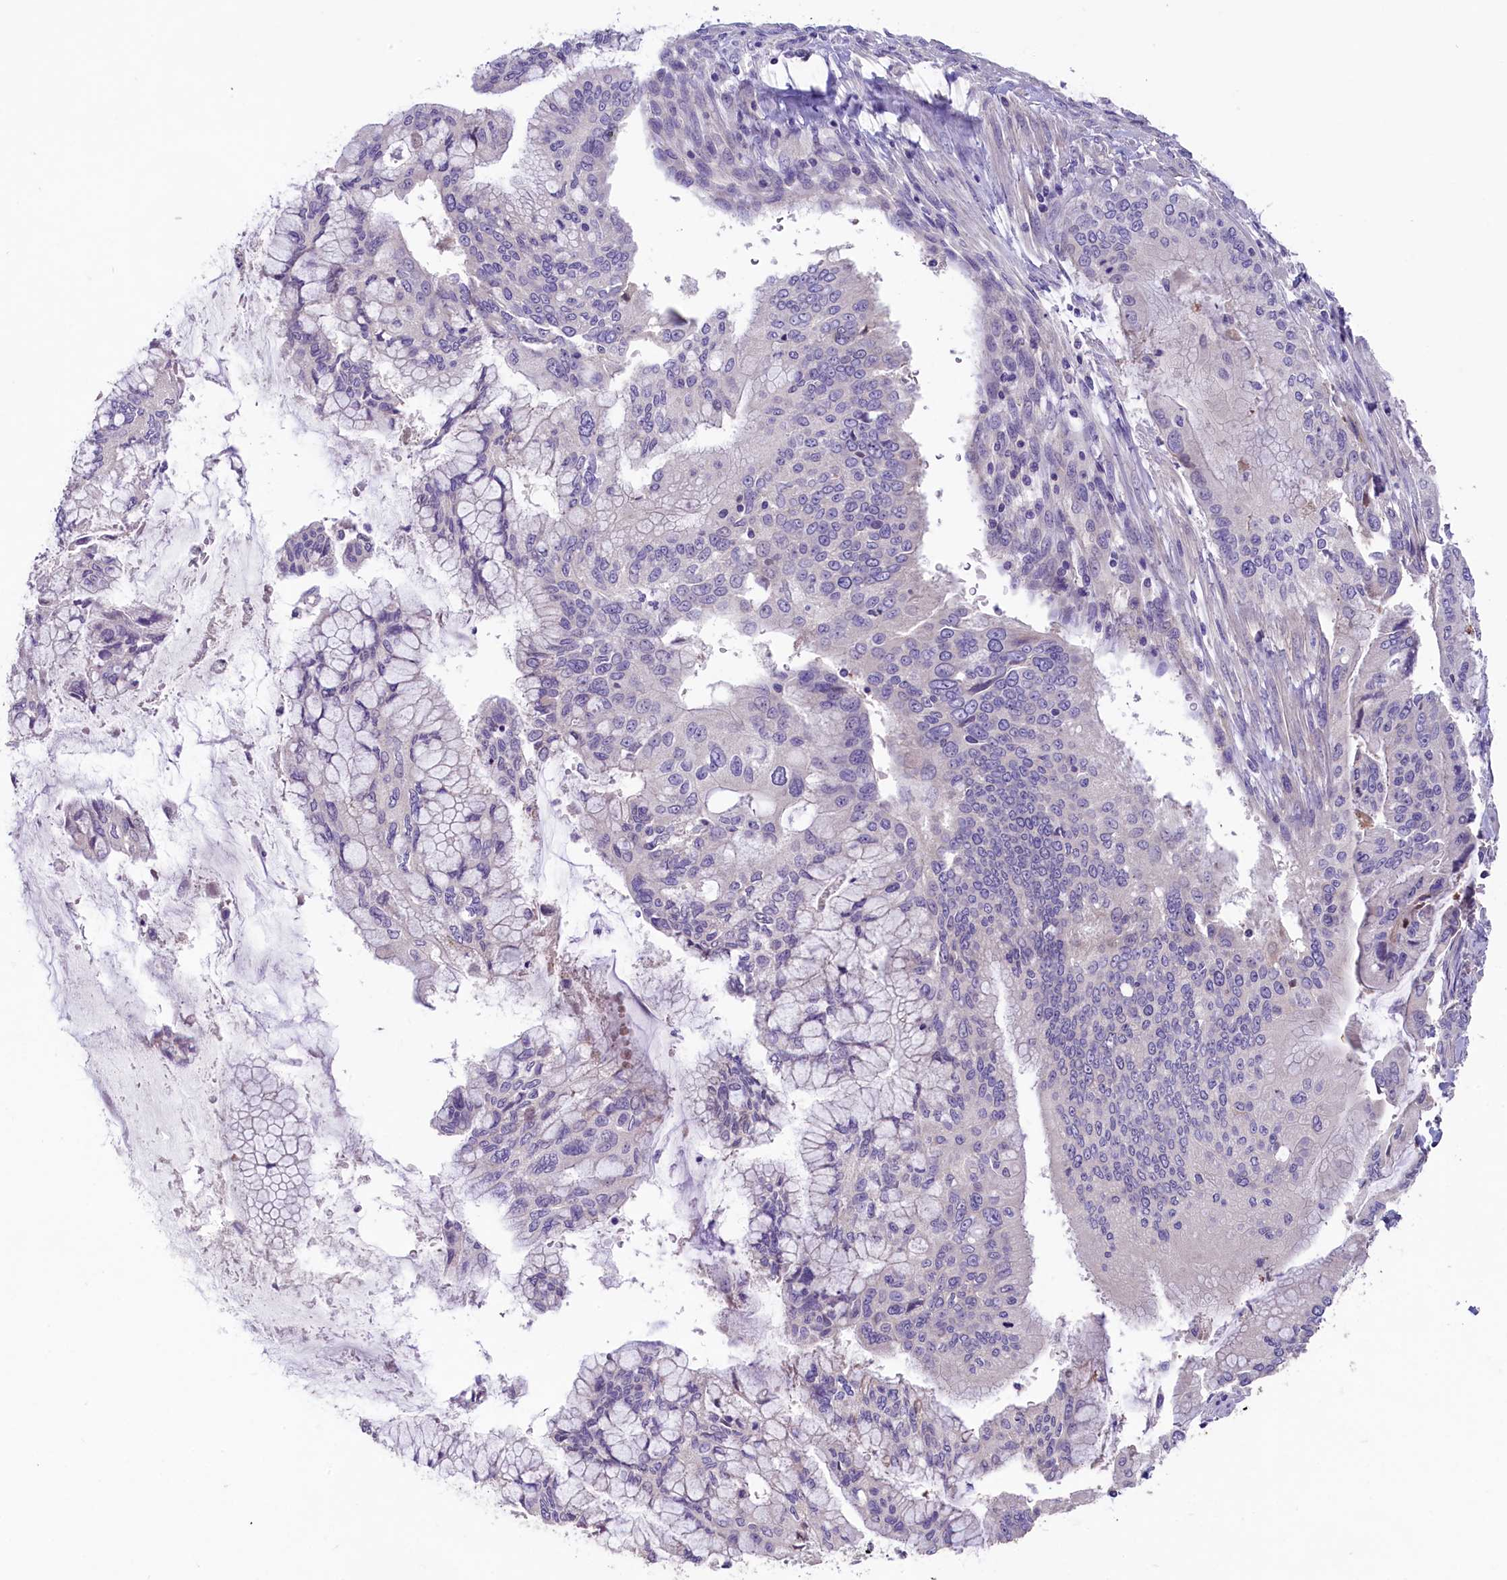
{"staining": {"intensity": "negative", "quantity": "none", "location": "none"}, "tissue": "pancreatic cancer", "cell_type": "Tumor cells", "image_type": "cancer", "snomed": [{"axis": "morphology", "description": "Adenocarcinoma, NOS"}, {"axis": "topography", "description": "Pancreas"}], "caption": "The immunohistochemistry micrograph has no significant expression in tumor cells of adenocarcinoma (pancreatic) tissue.", "gene": "CD99L2", "patient": {"sex": "male", "age": 46}}